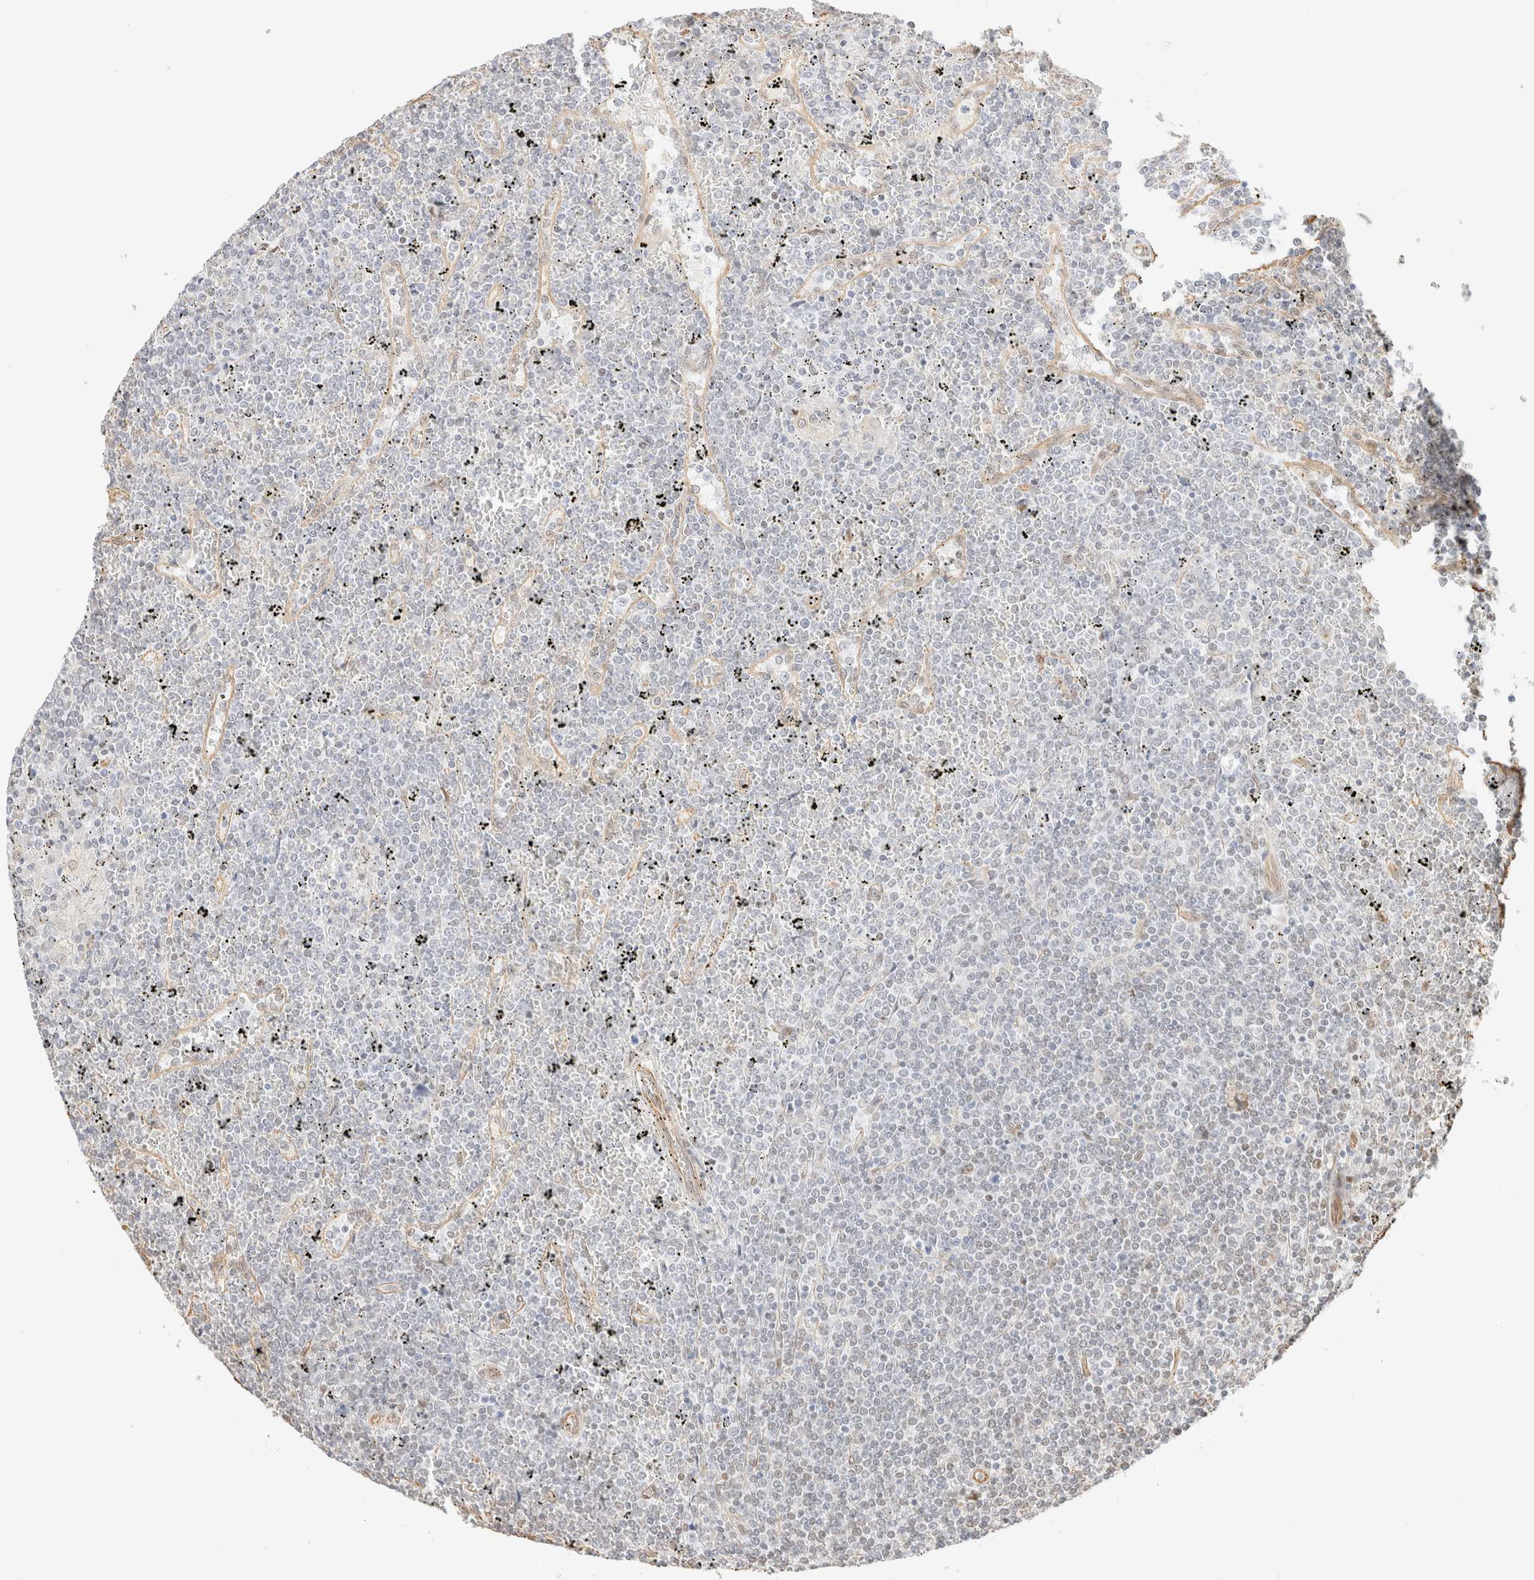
{"staining": {"intensity": "negative", "quantity": "none", "location": "none"}, "tissue": "lymphoma", "cell_type": "Tumor cells", "image_type": "cancer", "snomed": [{"axis": "morphology", "description": "Malignant lymphoma, non-Hodgkin's type, Low grade"}, {"axis": "topography", "description": "Spleen"}], "caption": "Tumor cells show no significant protein staining in malignant lymphoma, non-Hodgkin's type (low-grade).", "gene": "ARID5A", "patient": {"sex": "female", "age": 19}}